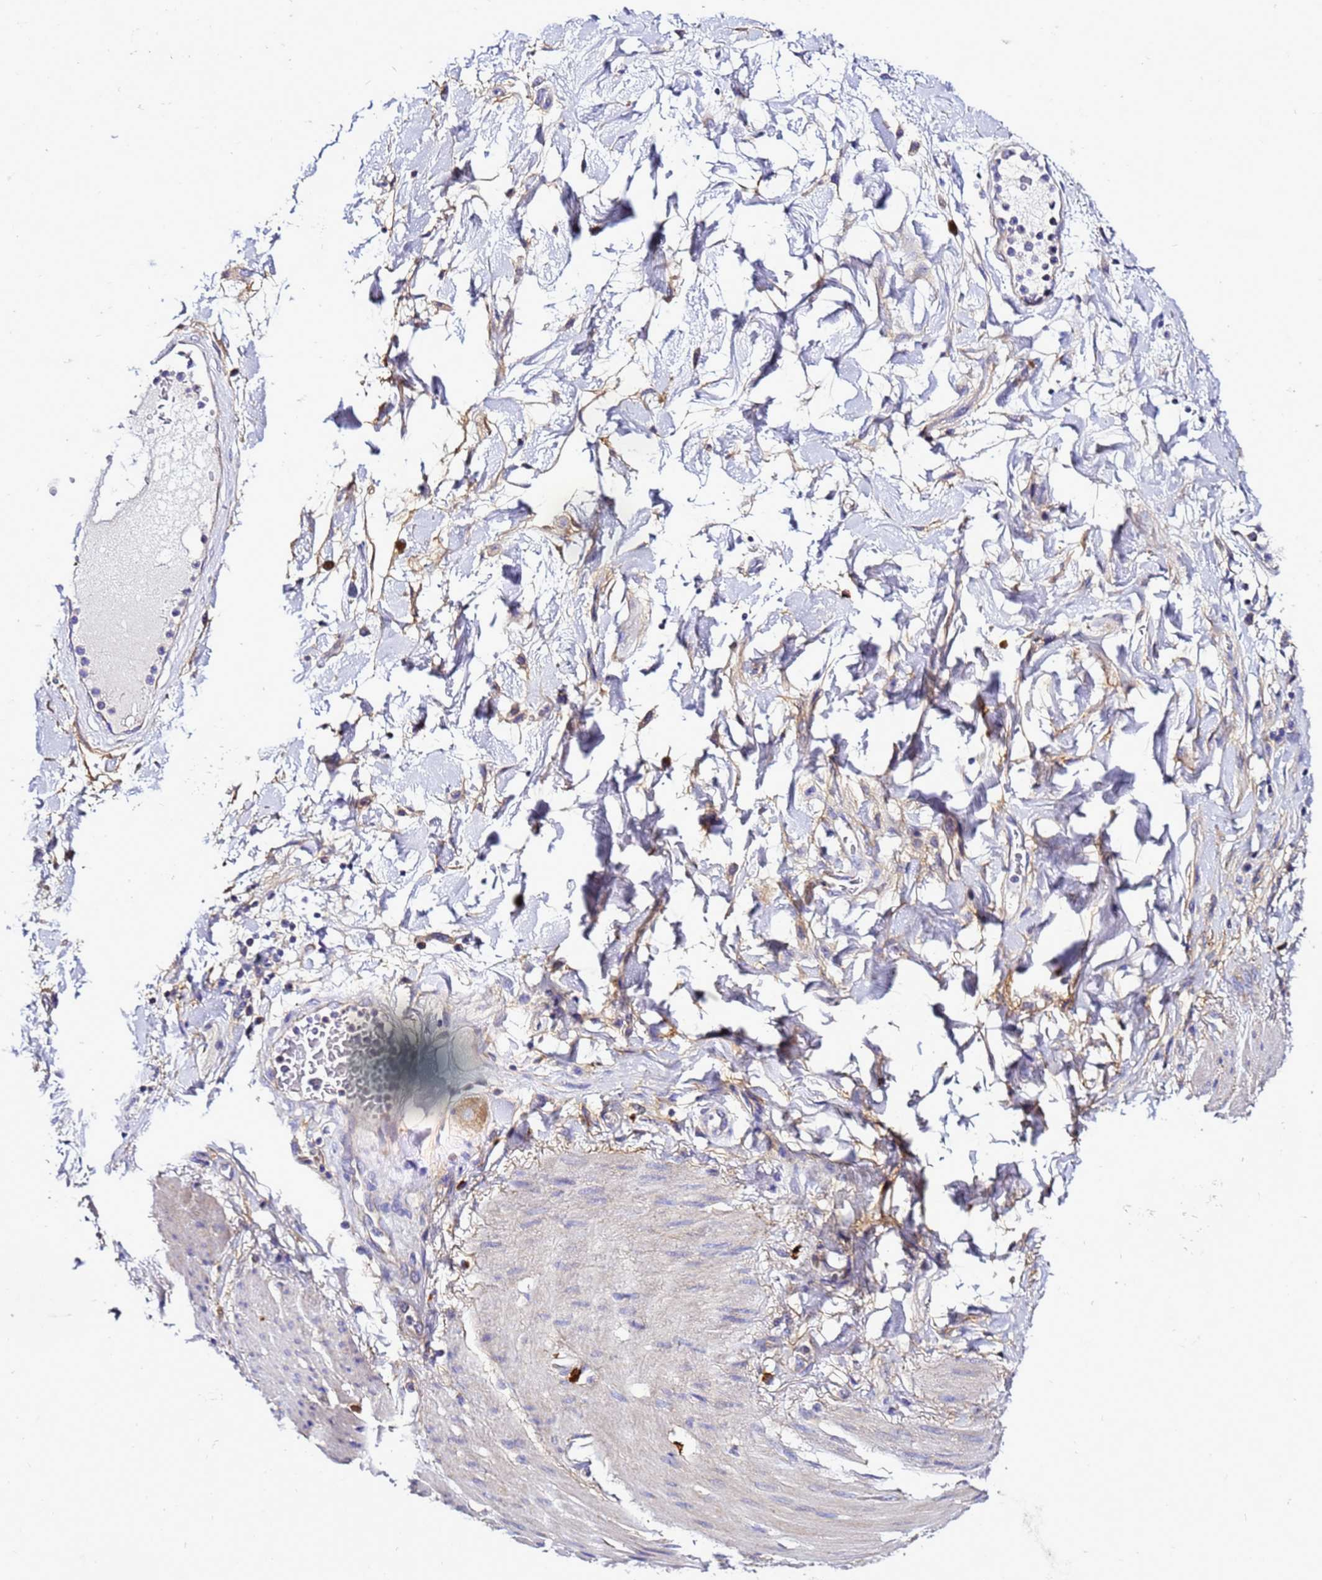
{"staining": {"intensity": "negative", "quantity": "none", "location": "none"}, "tissue": "stomach cancer", "cell_type": "Tumor cells", "image_type": "cancer", "snomed": [{"axis": "morphology", "description": "Adenocarcinoma, NOS"}, {"axis": "topography", "description": "Stomach"}], "caption": "Immunohistochemical staining of stomach cancer shows no significant staining in tumor cells.", "gene": "HIGD2A", "patient": {"sex": "female", "age": 73}}